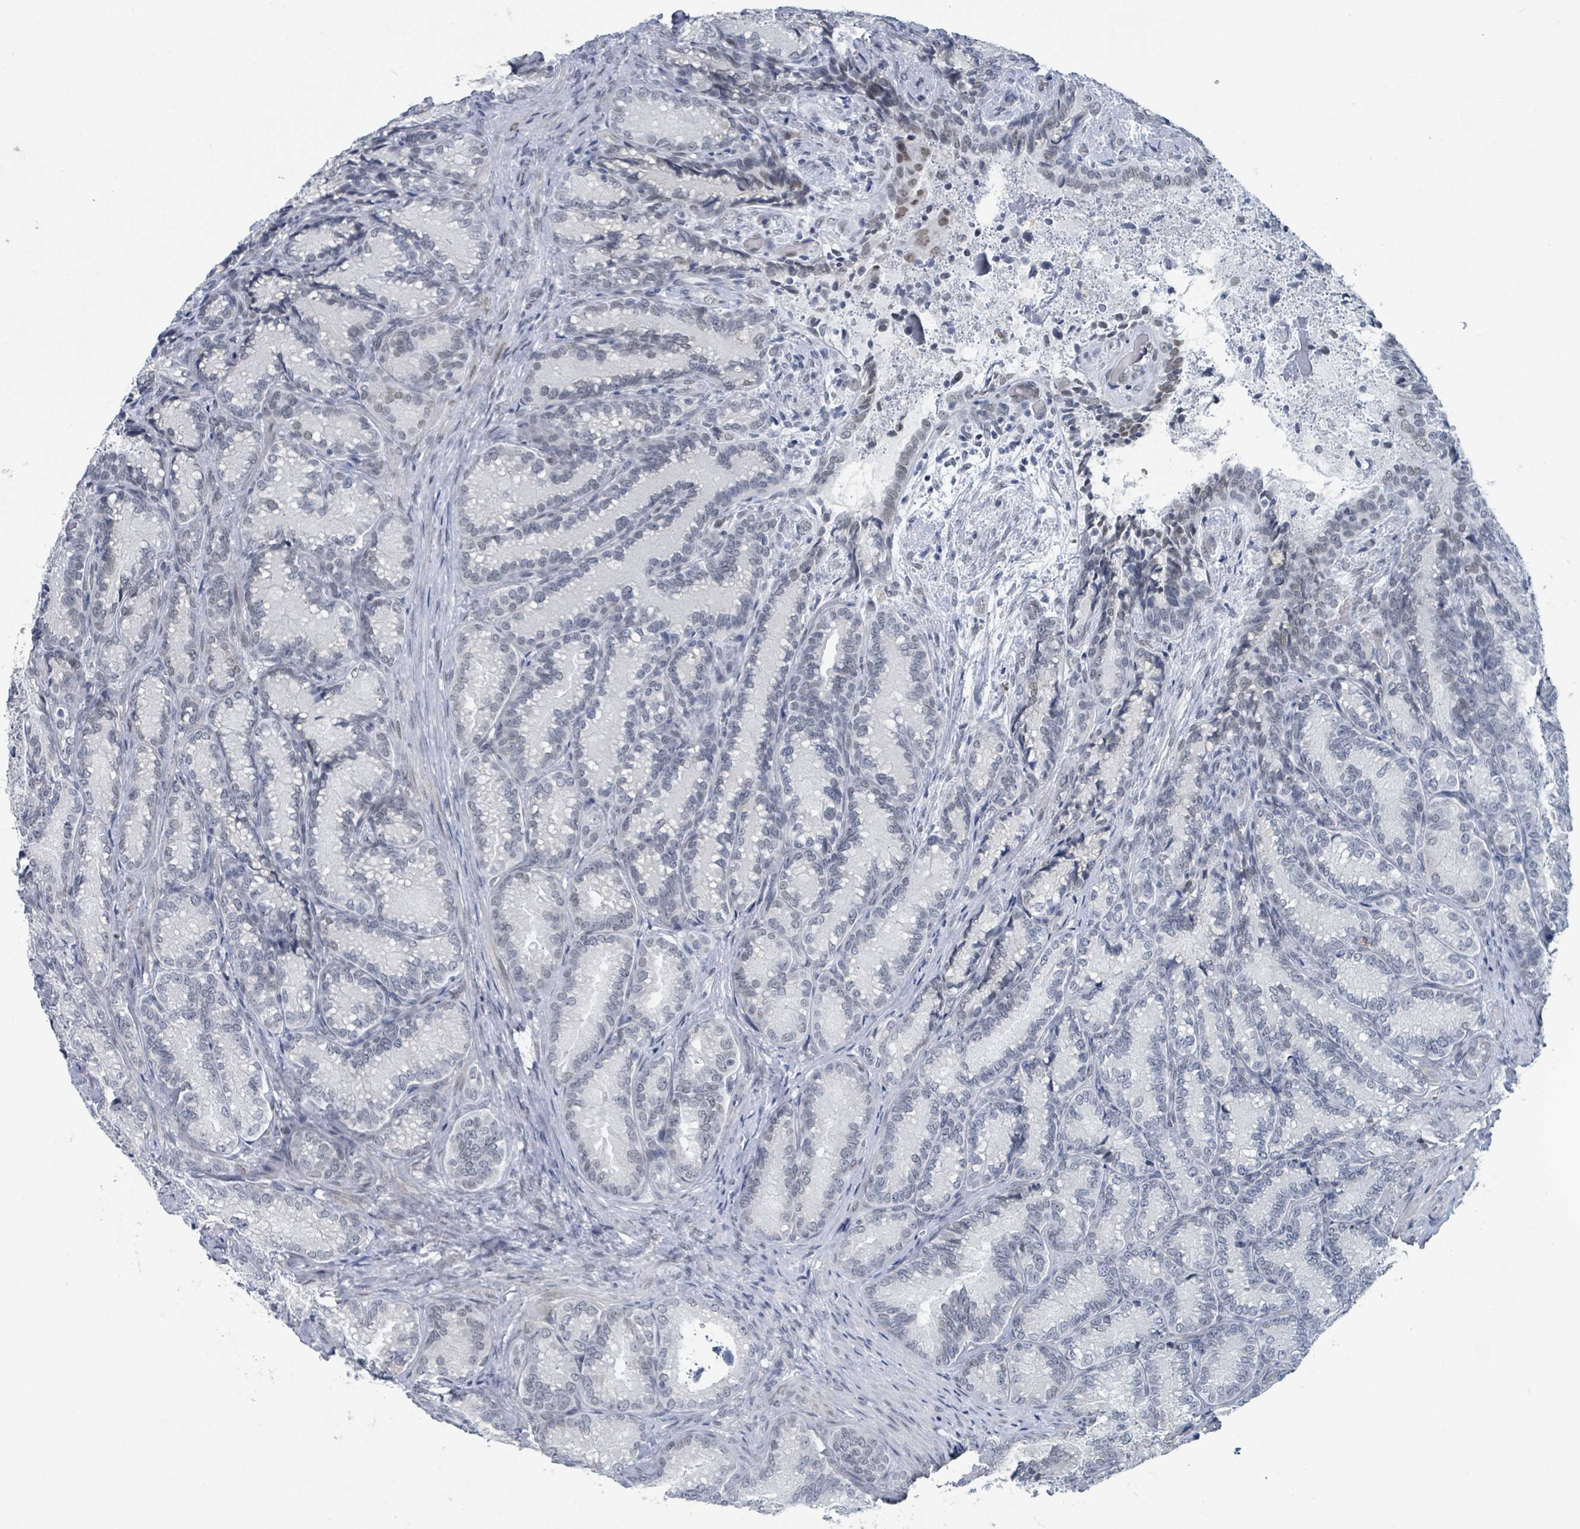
{"staining": {"intensity": "moderate", "quantity": "<25%", "location": "nuclear"}, "tissue": "seminal vesicle", "cell_type": "Glandular cells", "image_type": "normal", "snomed": [{"axis": "morphology", "description": "Normal tissue, NOS"}, {"axis": "topography", "description": "Seminal veicle"}], "caption": "High-power microscopy captured an IHC image of normal seminal vesicle, revealing moderate nuclear expression in approximately <25% of glandular cells. The staining is performed using DAB brown chromogen to label protein expression. The nuclei are counter-stained blue using hematoxylin.", "gene": "EHMT2", "patient": {"sex": "male", "age": 58}}